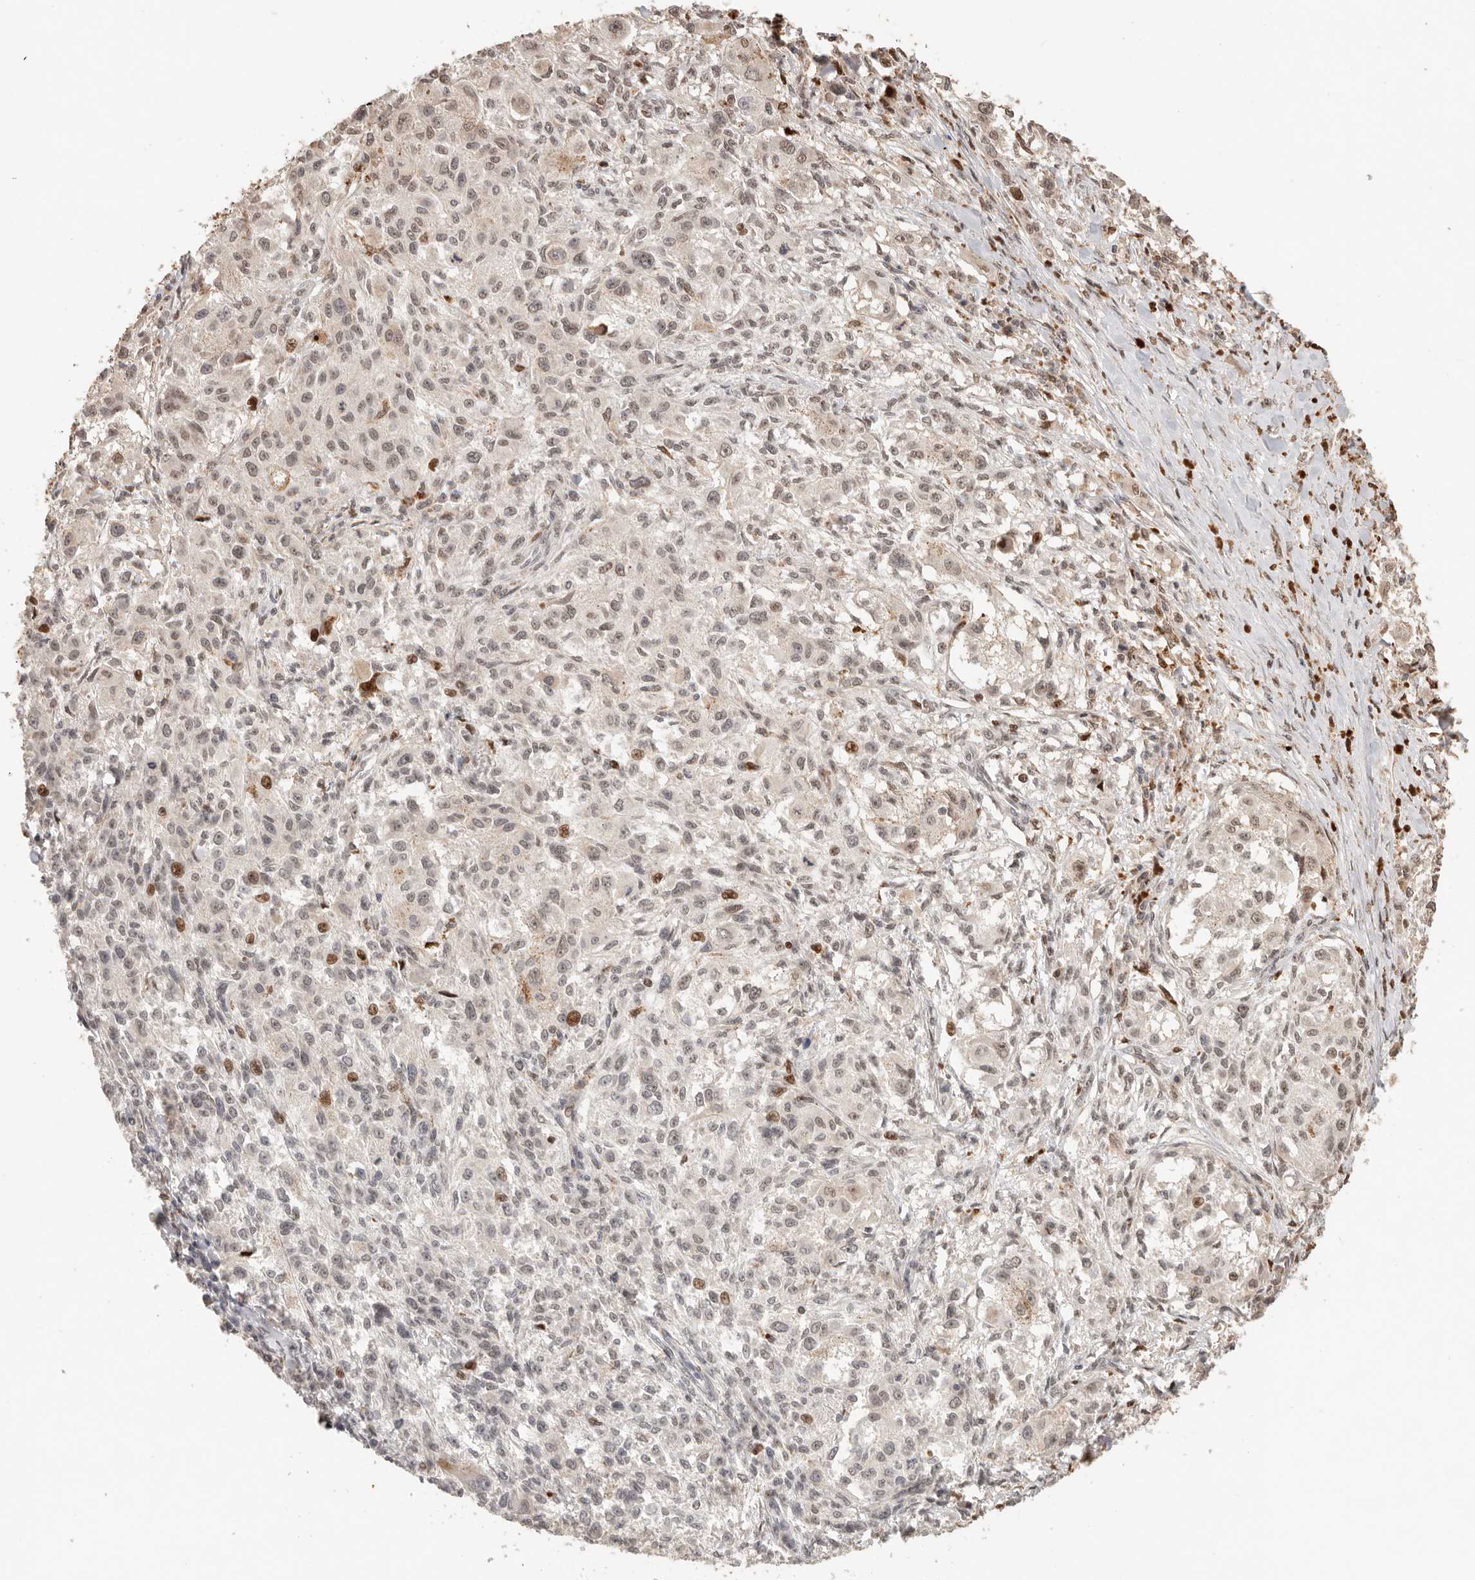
{"staining": {"intensity": "weak", "quantity": "25%-75%", "location": "nuclear"}, "tissue": "melanoma", "cell_type": "Tumor cells", "image_type": "cancer", "snomed": [{"axis": "morphology", "description": "Necrosis, NOS"}, {"axis": "morphology", "description": "Malignant melanoma, NOS"}, {"axis": "topography", "description": "Skin"}], "caption": "DAB immunohistochemical staining of malignant melanoma reveals weak nuclear protein positivity in approximately 25%-75% of tumor cells.", "gene": "NPAS2", "patient": {"sex": "female", "age": 87}}